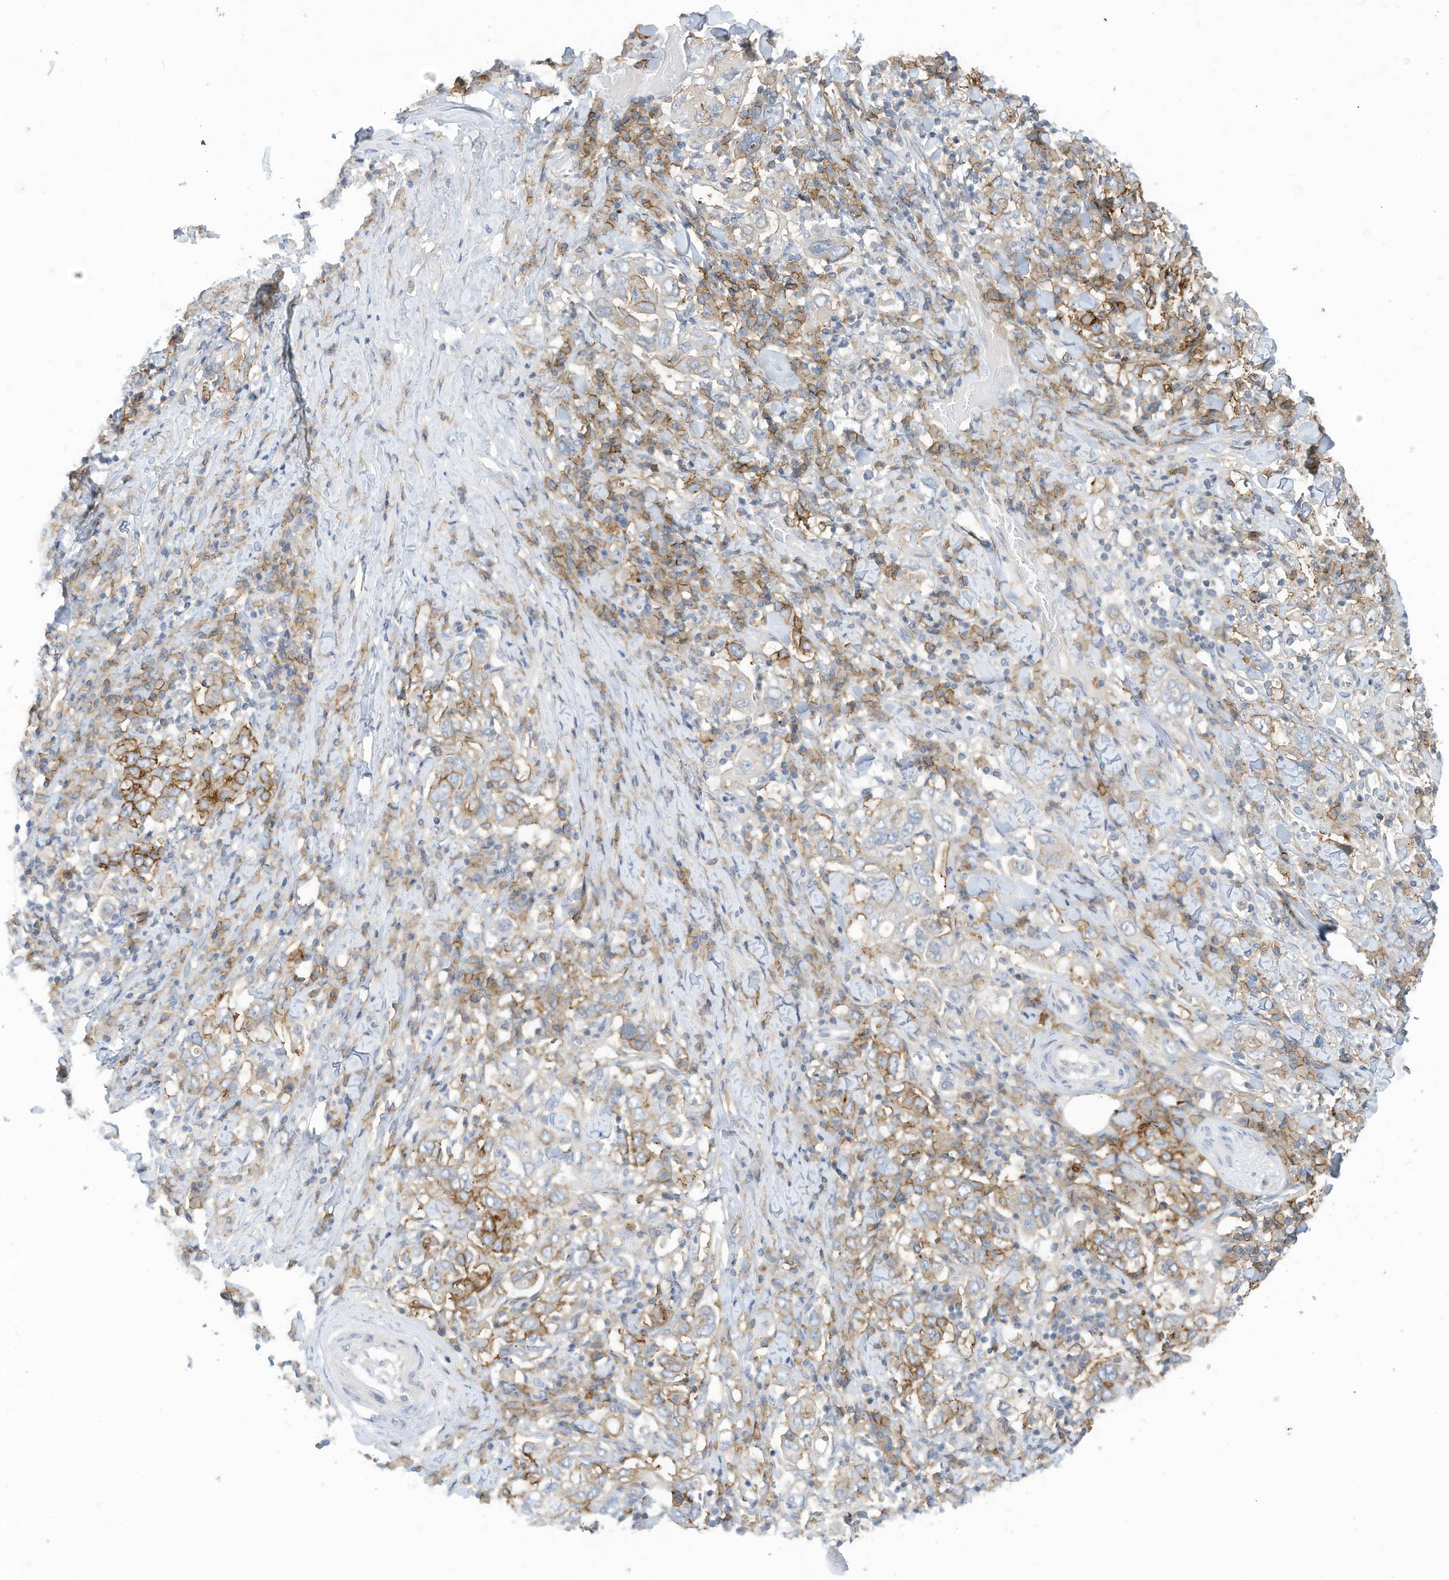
{"staining": {"intensity": "moderate", "quantity": "<25%", "location": "cytoplasmic/membranous"}, "tissue": "stomach cancer", "cell_type": "Tumor cells", "image_type": "cancer", "snomed": [{"axis": "morphology", "description": "Adenocarcinoma, NOS"}, {"axis": "topography", "description": "Stomach, upper"}], "caption": "A brown stain shows moderate cytoplasmic/membranous positivity of a protein in human stomach cancer (adenocarcinoma) tumor cells.", "gene": "SLC1A5", "patient": {"sex": "male", "age": 62}}